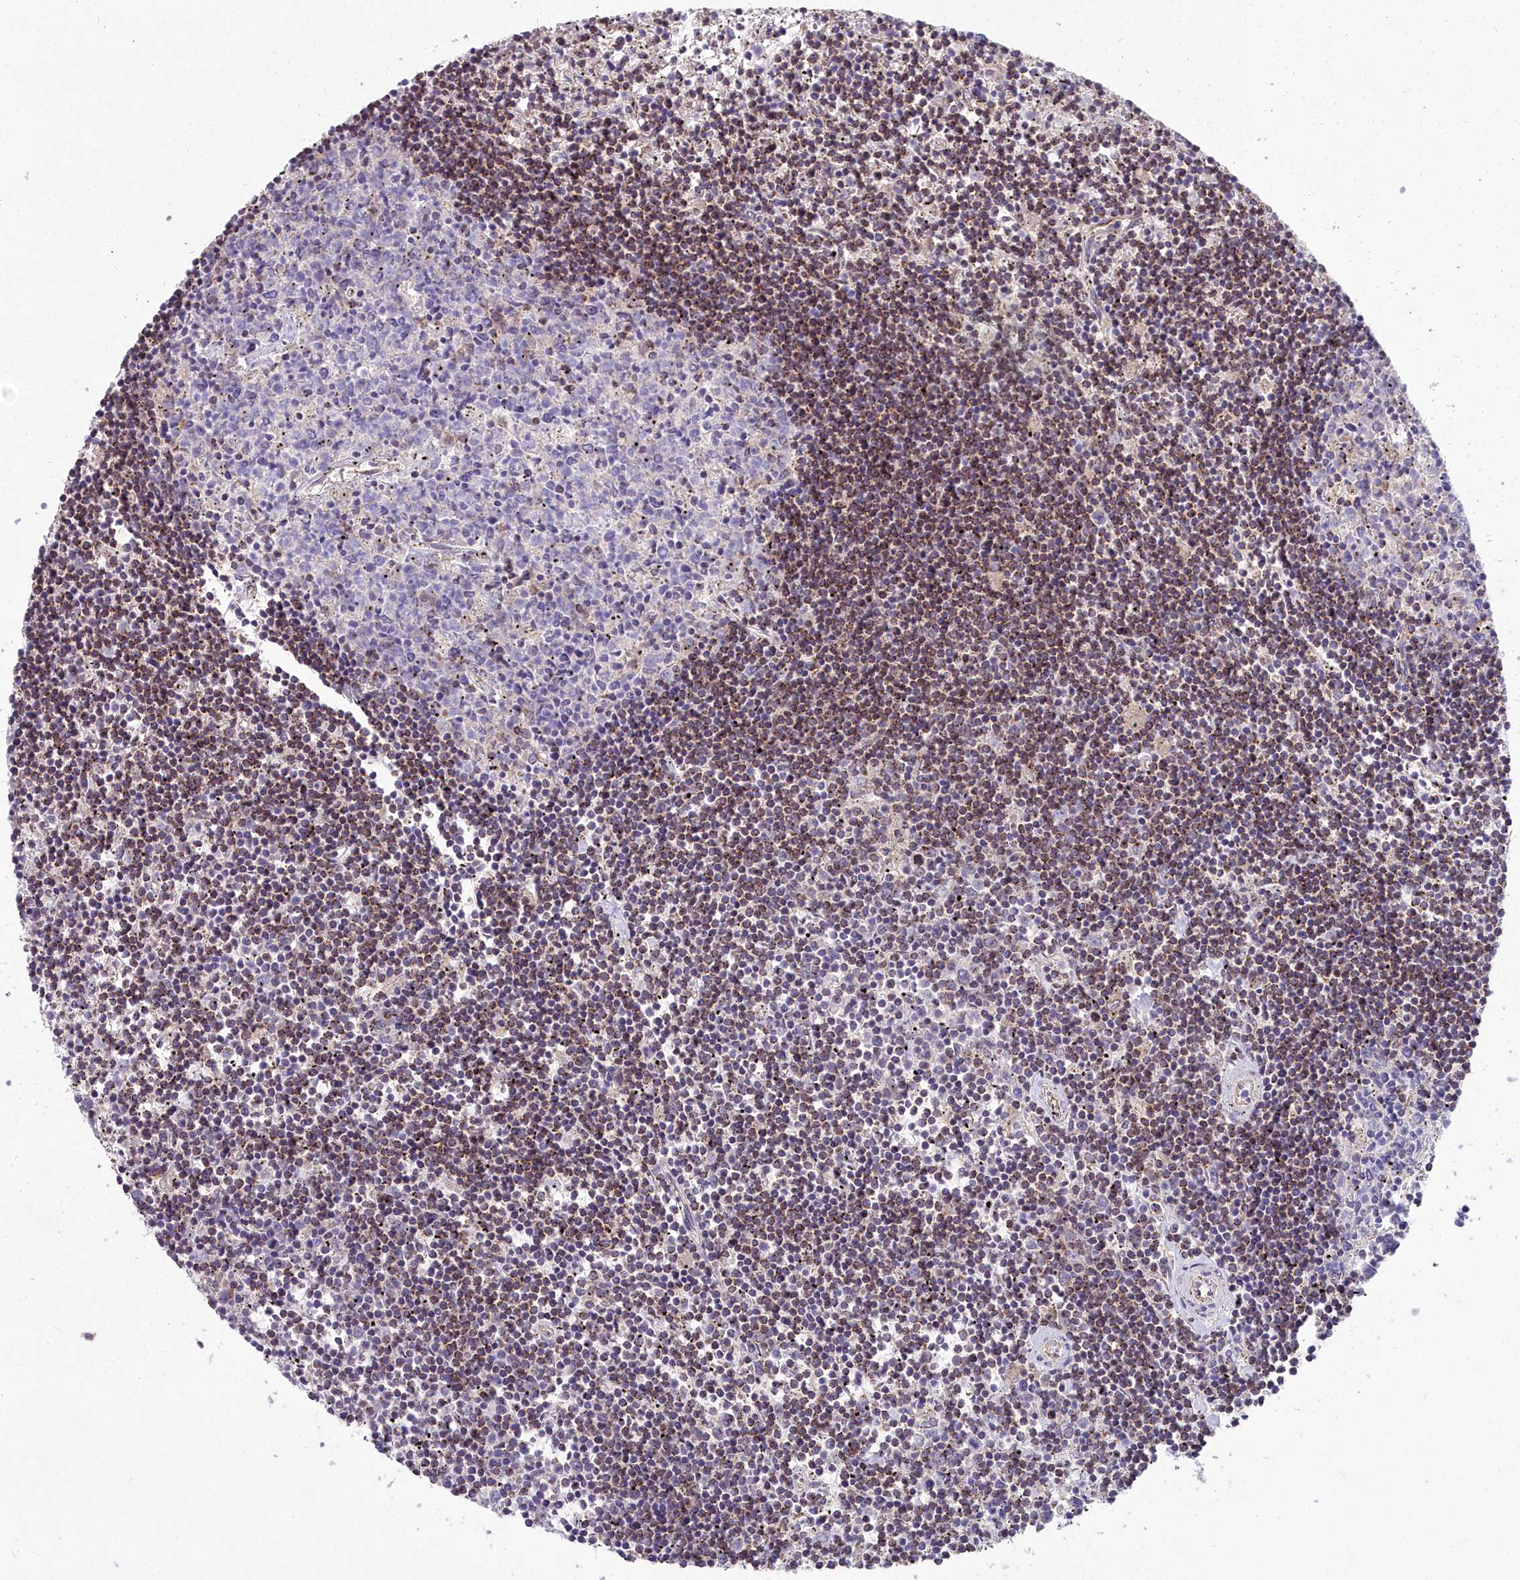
{"staining": {"intensity": "moderate", "quantity": "25%-75%", "location": "cytoplasmic/membranous"}, "tissue": "lymphoma", "cell_type": "Tumor cells", "image_type": "cancer", "snomed": [{"axis": "morphology", "description": "Malignant lymphoma, non-Hodgkin's type, Low grade"}, {"axis": "topography", "description": "Spleen"}], "caption": "Immunohistochemistry micrograph of human malignant lymphoma, non-Hodgkin's type (low-grade) stained for a protein (brown), which exhibits medium levels of moderate cytoplasmic/membranous expression in about 25%-75% of tumor cells.", "gene": "FRMPD1", "patient": {"sex": "male", "age": 76}}